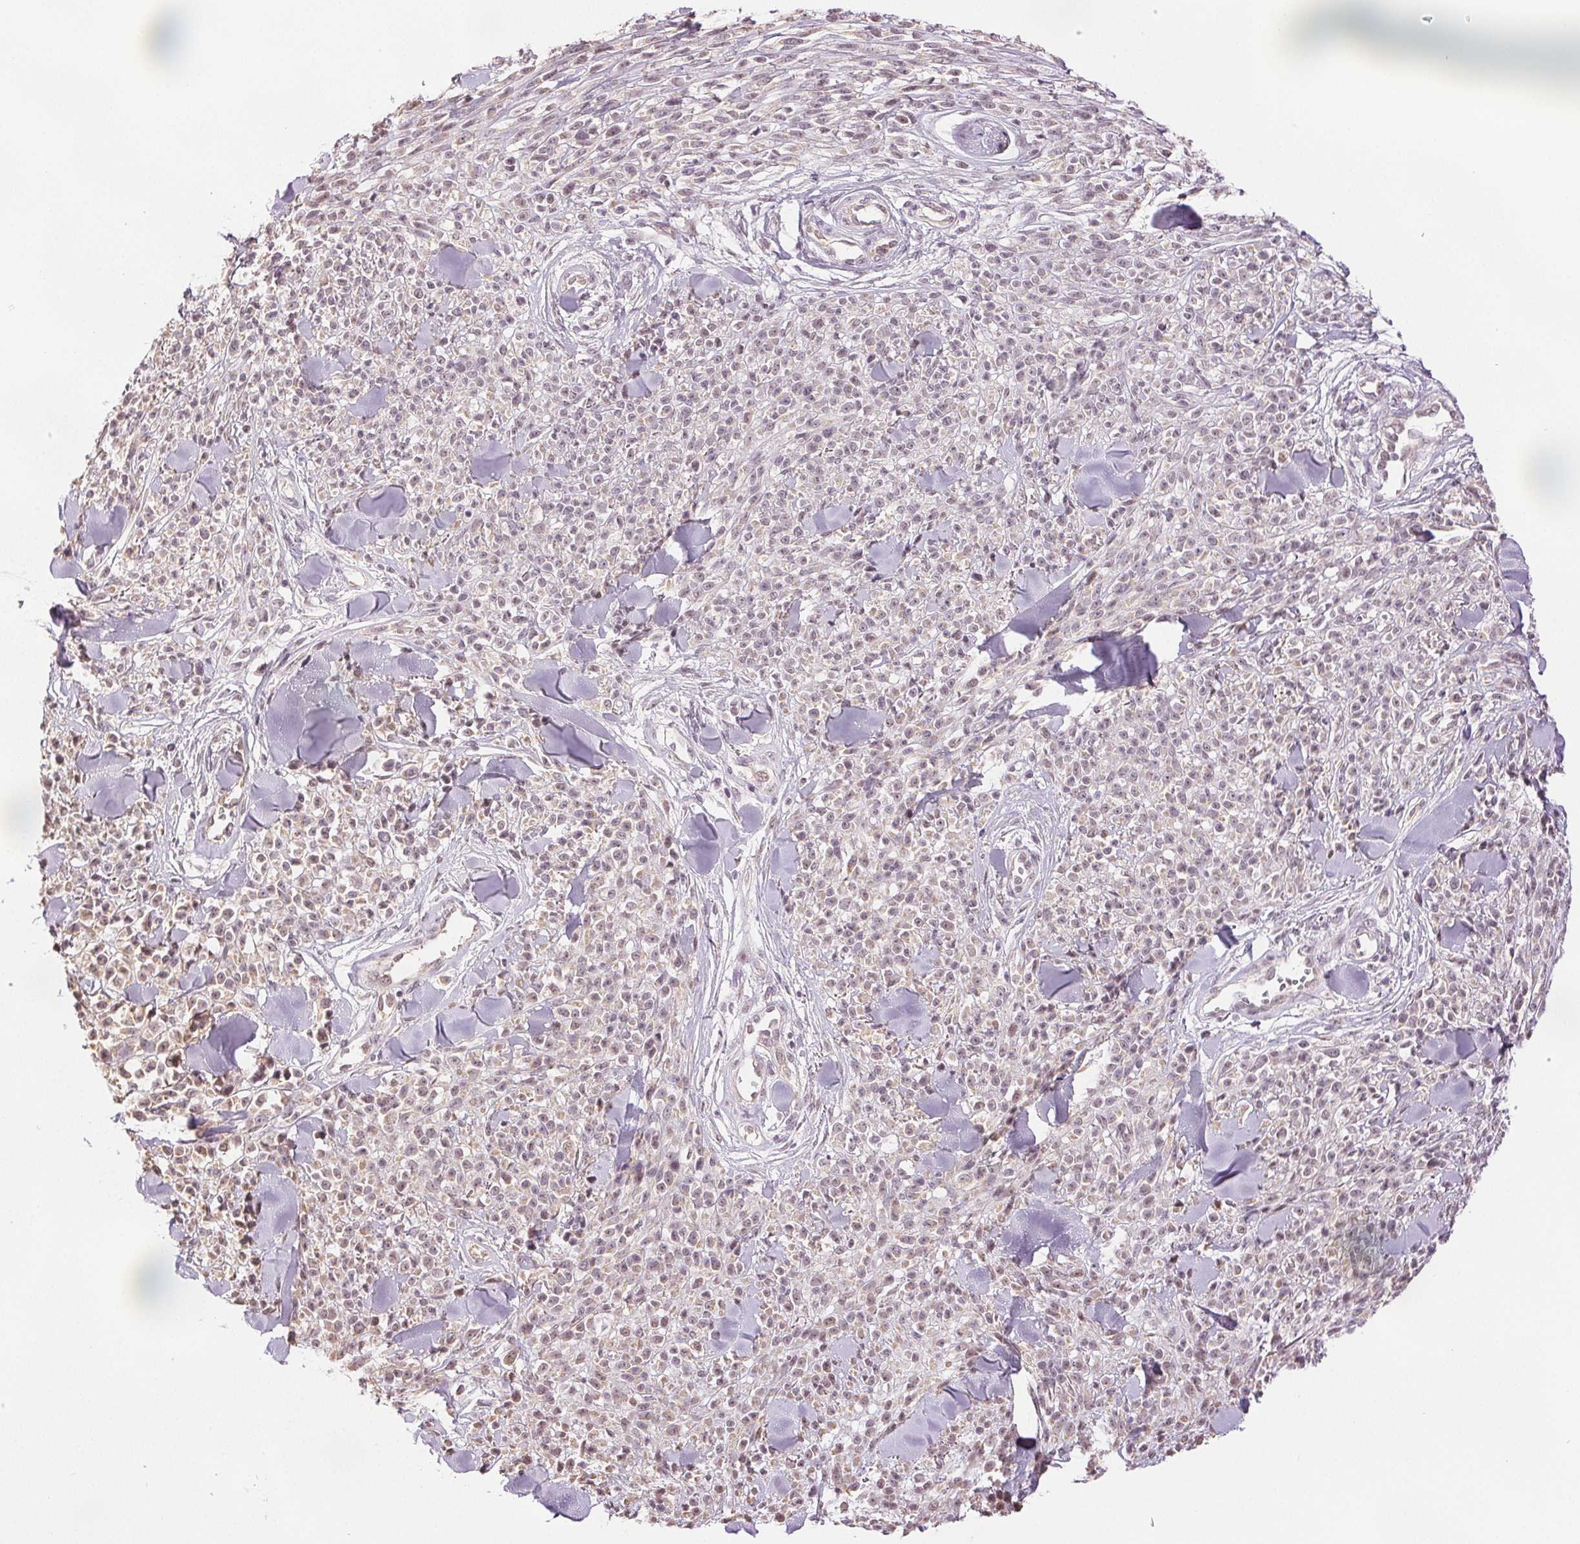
{"staining": {"intensity": "weak", "quantity": "<25%", "location": "nuclear"}, "tissue": "melanoma", "cell_type": "Tumor cells", "image_type": "cancer", "snomed": [{"axis": "morphology", "description": "Malignant melanoma, NOS"}, {"axis": "topography", "description": "Skin"}, {"axis": "topography", "description": "Skin of trunk"}], "caption": "The immunohistochemistry histopathology image has no significant positivity in tumor cells of melanoma tissue. (Stains: DAB (3,3'-diaminobenzidine) immunohistochemistry (IHC) with hematoxylin counter stain, Microscopy: brightfield microscopy at high magnification).", "gene": "PLCB1", "patient": {"sex": "male", "age": 74}}